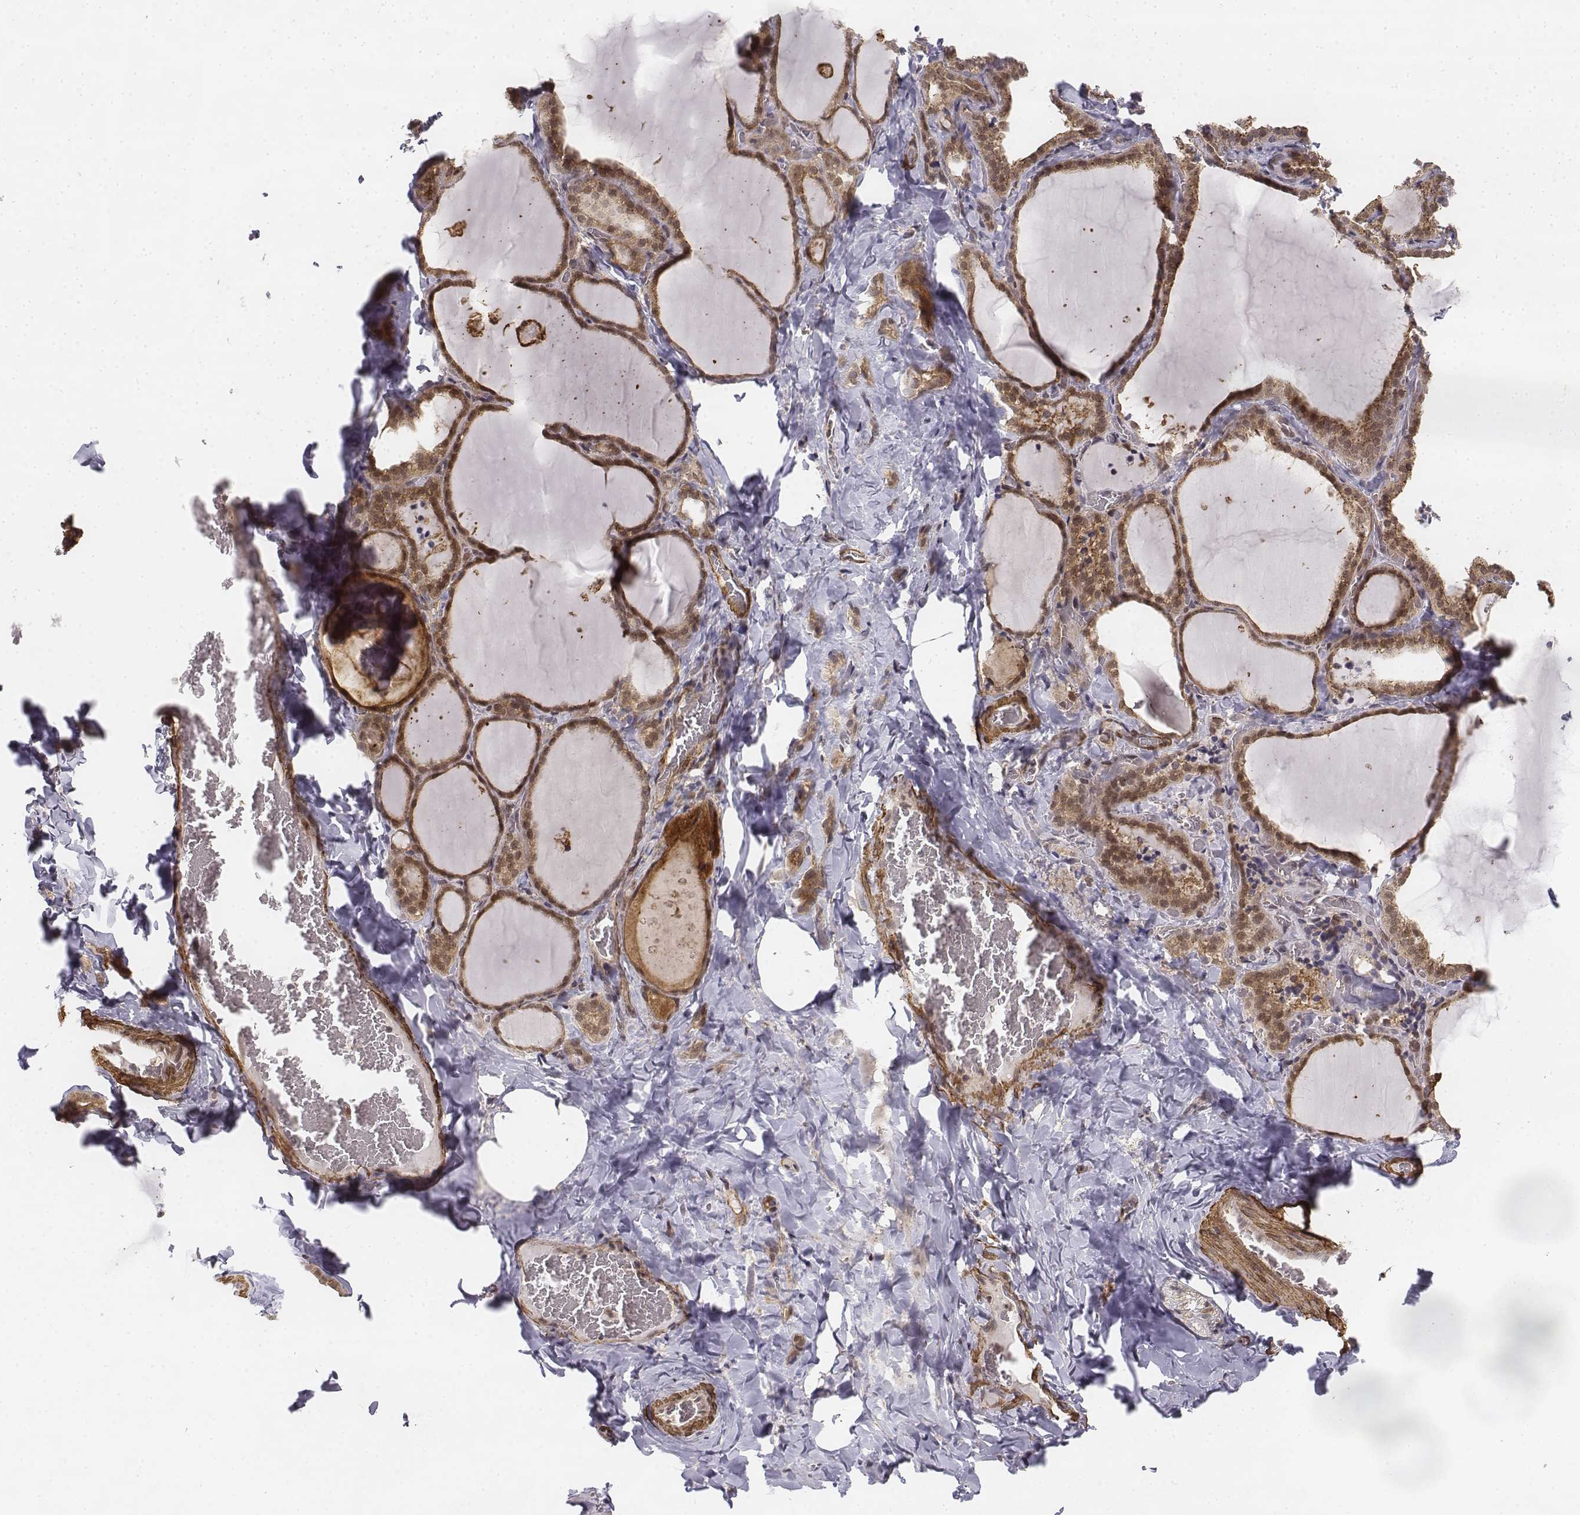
{"staining": {"intensity": "moderate", "quantity": ">75%", "location": "cytoplasmic/membranous,nuclear"}, "tissue": "thyroid gland", "cell_type": "Glandular cells", "image_type": "normal", "snomed": [{"axis": "morphology", "description": "Normal tissue, NOS"}, {"axis": "topography", "description": "Thyroid gland"}], "caption": "A brown stain shows moderate cytoplasmic/membranous,nuclear staining of a protein in glandular cells of unremarkable human thyroid gland. (brown staining indicates protein expression, while blue staining denotes nuclei).", "gene": "ZFYVE19", "patient": {"sex": "female", "age": 22}}